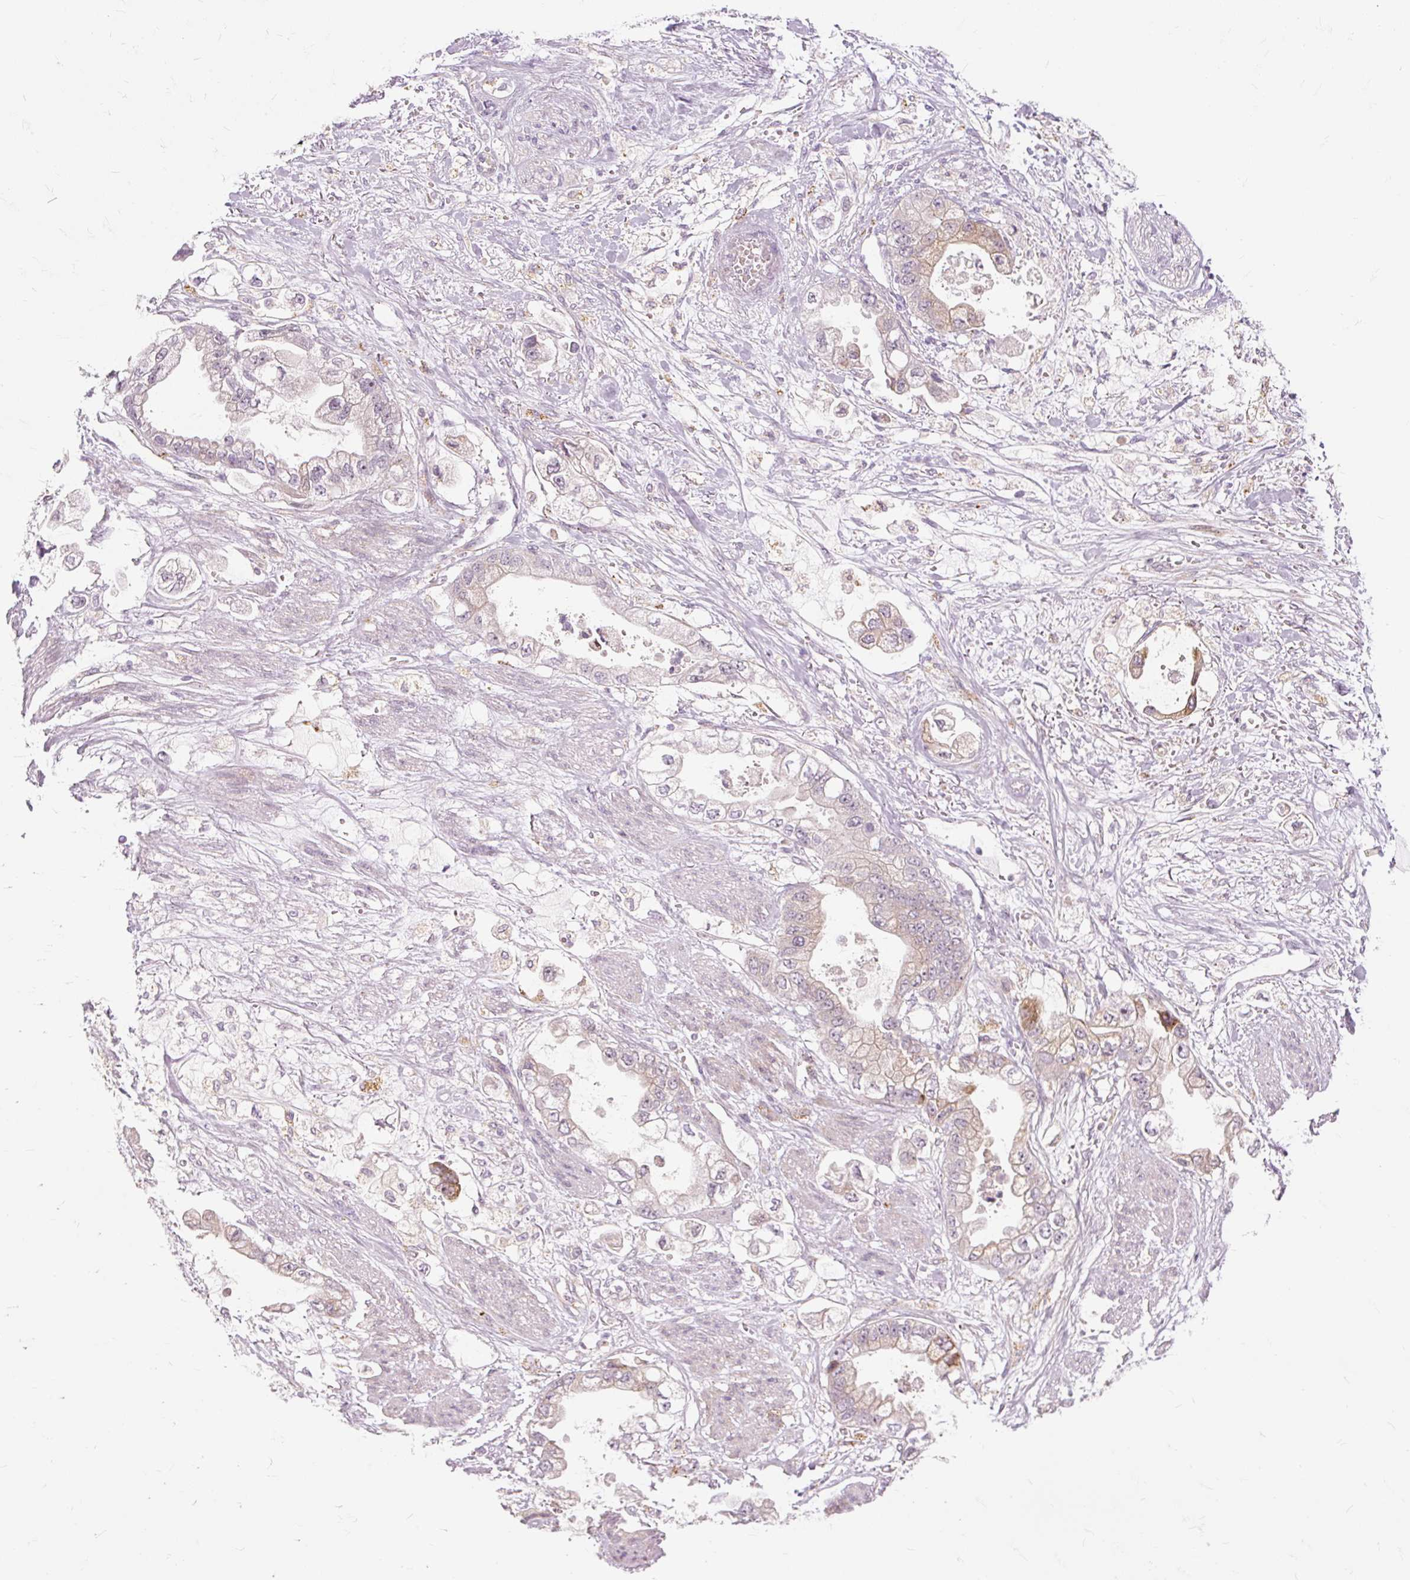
{"staining": {"intensity": "moderate", "quantity": "<25%", "location": "cytoplasmic/membranous"}, "tissue": "stomach cancer", "cell_type": "Tumor cells", "image_type": "cancer", "snomed": [{"axis": "morphology", "description": "Adenocarcinoma, NOS"}, {"axis": "topography", "description": "Stomach"}], "caption": "Immunohistochemical staining of human stomach adenocarcinoma displays low levels of moderate cytoplasmic/membranous positivity in approximately <25% of tumor cells.", "gene": "MMACHC", "patient": {"sex": "male", "age": 62}}